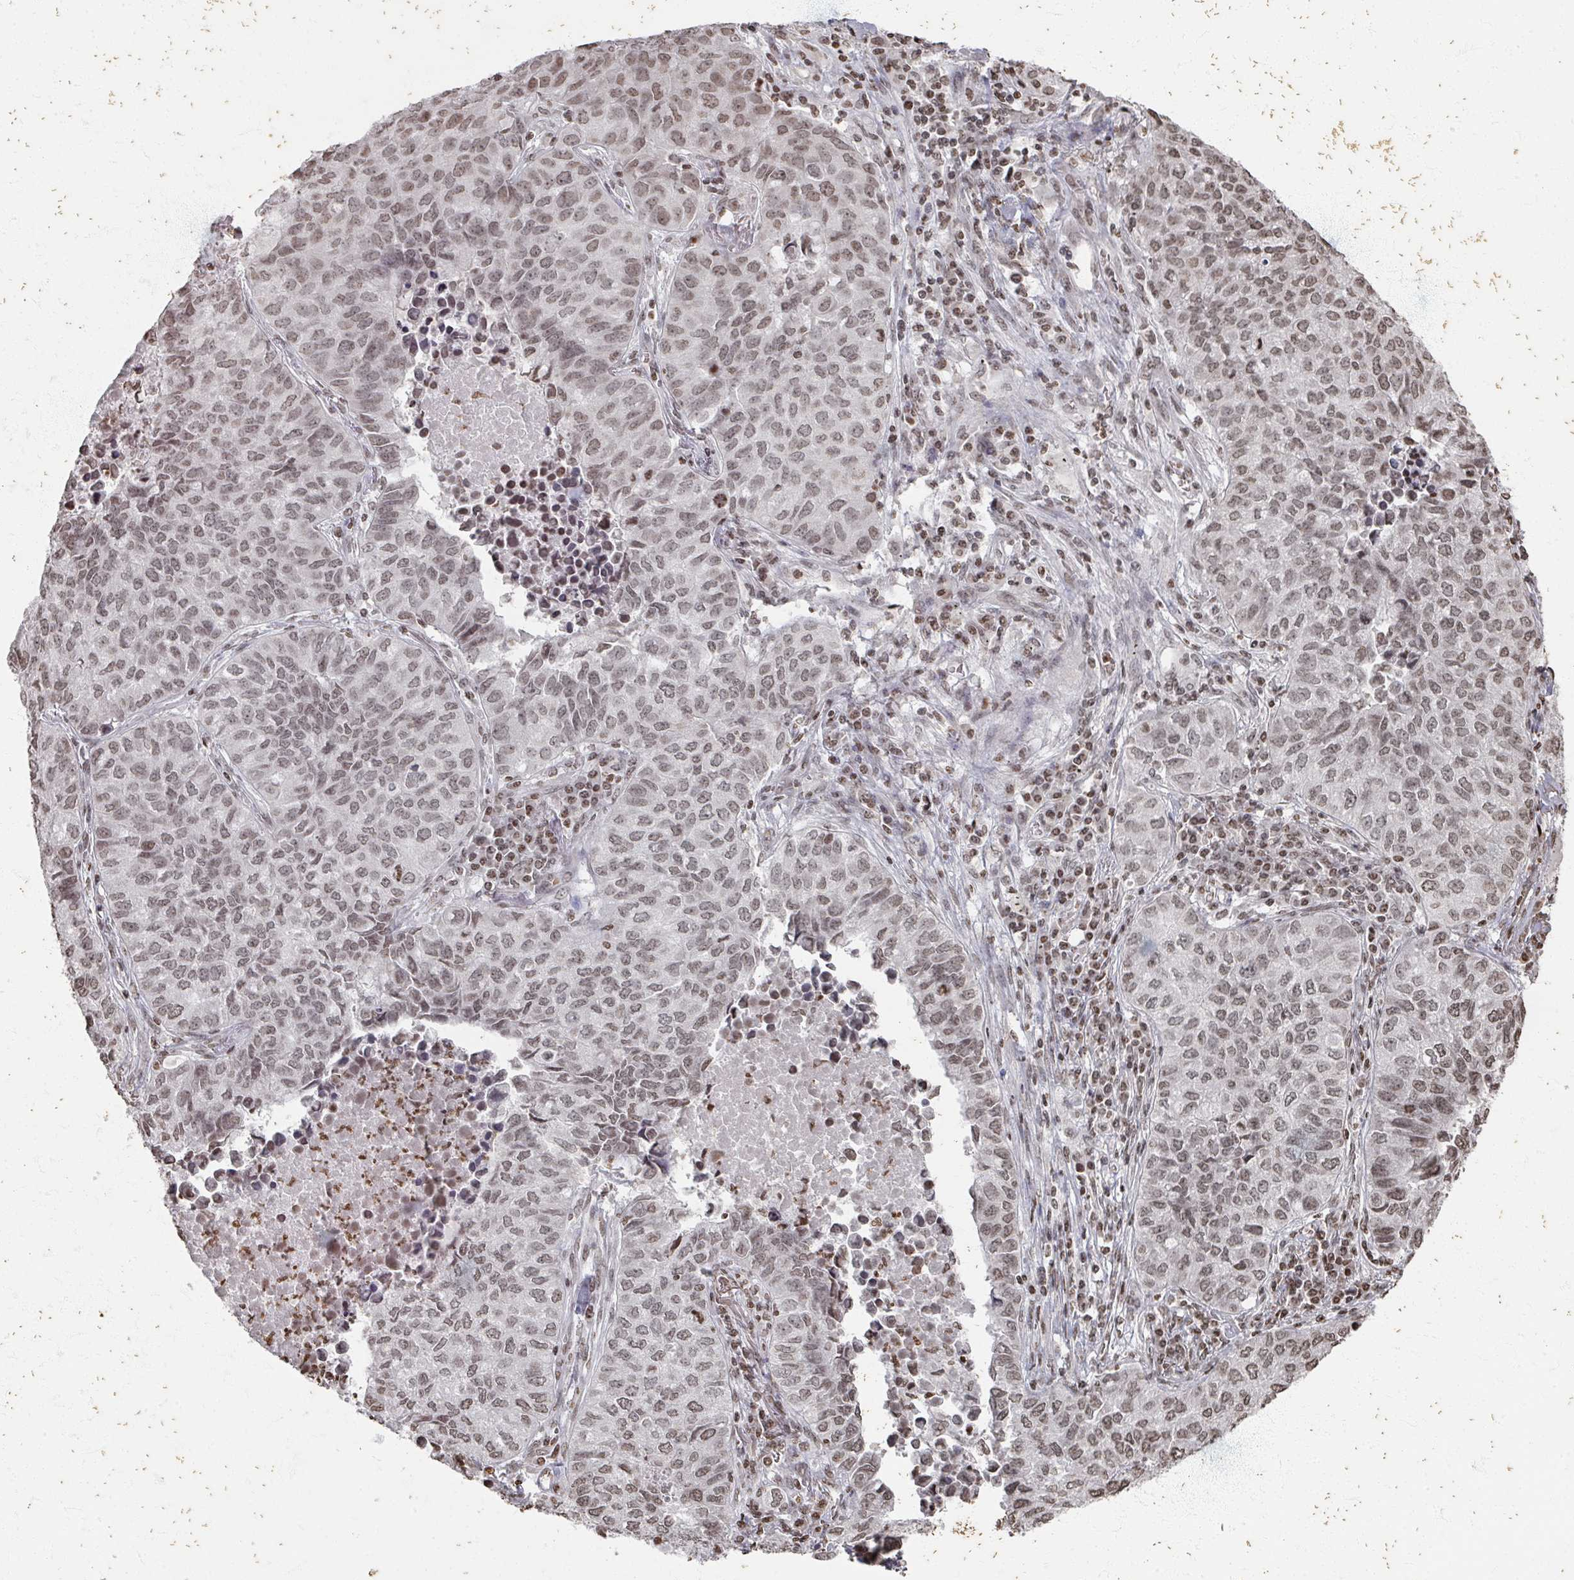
{"staining": {"intensity": "weak", "quantity": ">75%", "location": "nuclear"}, "tissue": "lung cancer", "cell_type": "Tumor cells", "image_type": "cancer", "snomed": [{"axis": "morphology", "description": "Adenocarcinoma, NOS"}, {"axis": "topography", "description": "Lung"}], "caption": "Weak nuclear positivity is seen in approximately >75% of tumor cells in lung cancer (adenocarcinoma).", "gene": "DCUN1D5", "patient": {"sex": "female", "age": 50}}